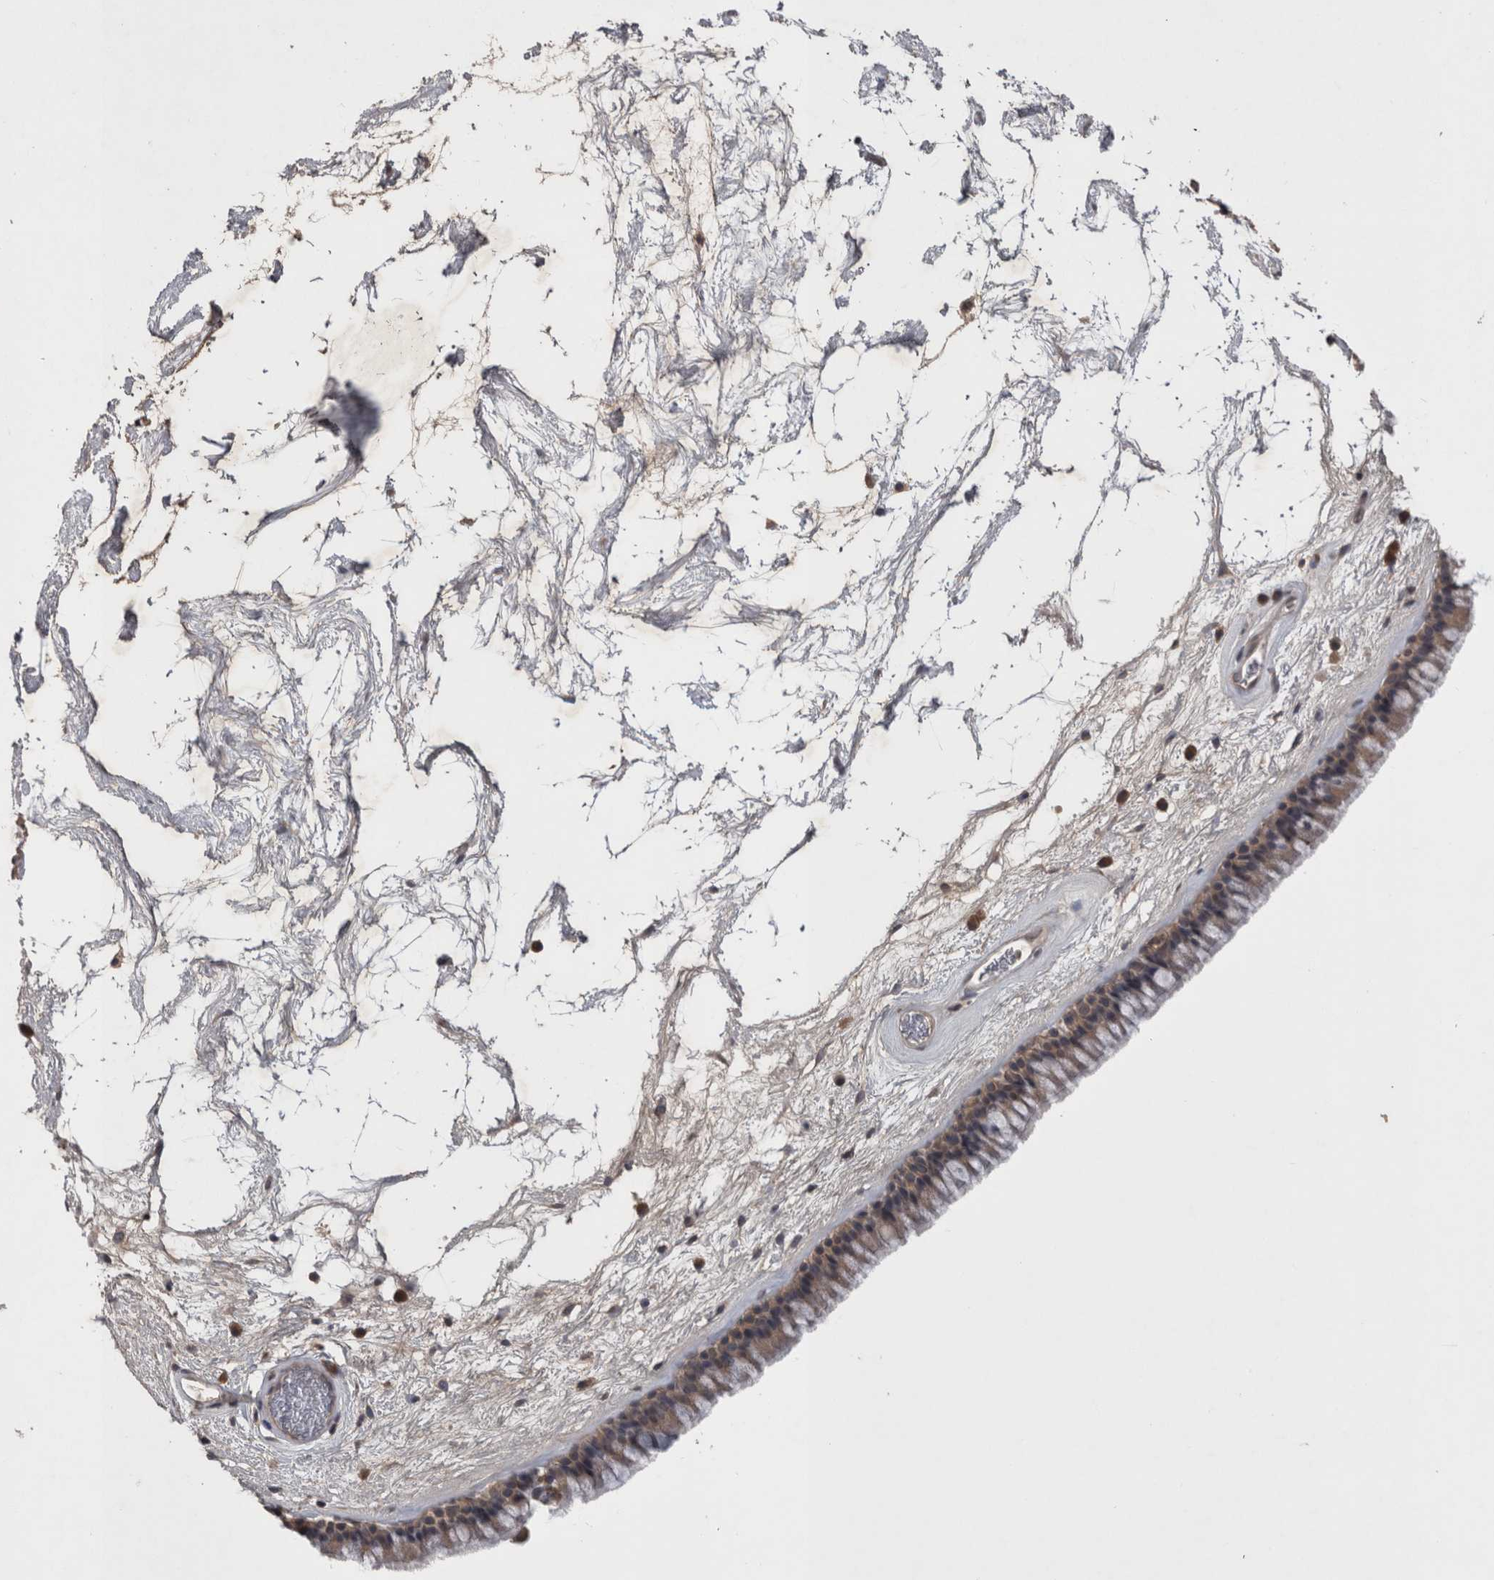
{"staining": {"intensity": "moderate", "quantity": ">75%", "location": "cytoplasmic/membranous"}, "tissue": "nasopharynx", "cell_type": "Respiratory epithelial cells", "image_type": "normal", "snomed": [{"axis": "morphology", "description": "Normal tissue, NOS"}, {"axis": "morphology", "description": "Inflammation, NOS"}, {"axis": "topography", "description": "Nasopharynx"}], "caption": "DAB immunohistochemical staining of benign human nasopharynx displays moderate cytoplasmic/membranous protein positivity in approximately >75% of respiratory epithelial cells. (Stains: DAB in brown, nuclei in blue, Microscopy: brightfield microscopy at high magnification).", "gene": "ZNF114", "patient": {"sex": "male", "age": 48}}